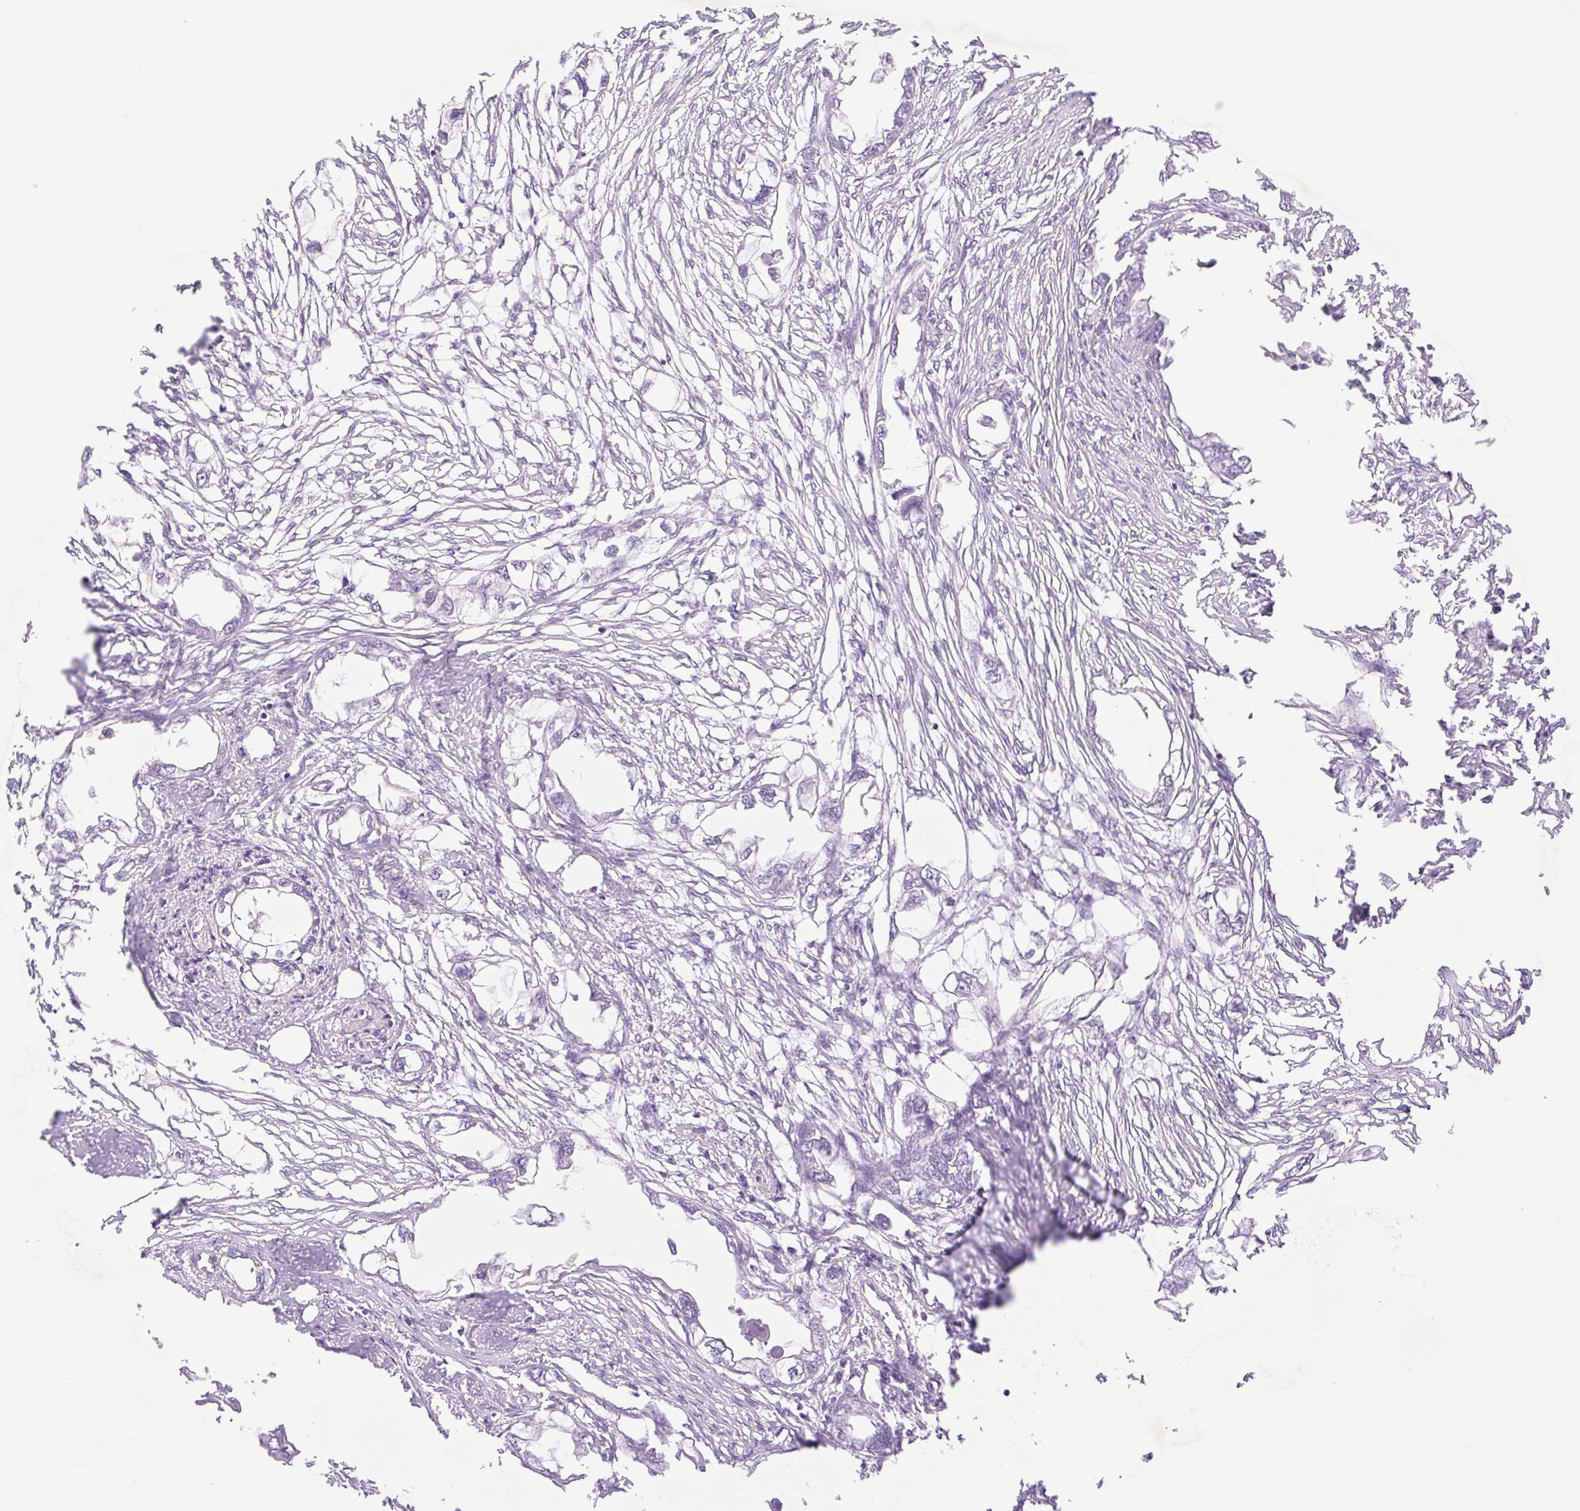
{"staining": {"intensity": "negative", "quantity": "none", "location": "none"}, "tissue": "endometrial cancer", "cell_type": "Tumor cells", "image_type": "cancer", "snomed": [{"axis": "morphology", "description": "Adenocarcinoma, NOS"}, {"axis": "morphology", "description": "Adenocarcinoma, metastatic, NOS"}, {"axis": "topography", "description": "Adipose tissue"}, {"axis": "topography", "description": "Endometrium"}], "caption": "DAB (3,3'-diaminobenzidine) immunohistochemical staining of metastatic adenocarcinoma (endometrial) demonstrates no significant positivity in tumor cells.", "gene": "SPRYD4", "patient": {"sex": "female", "age": 67}}